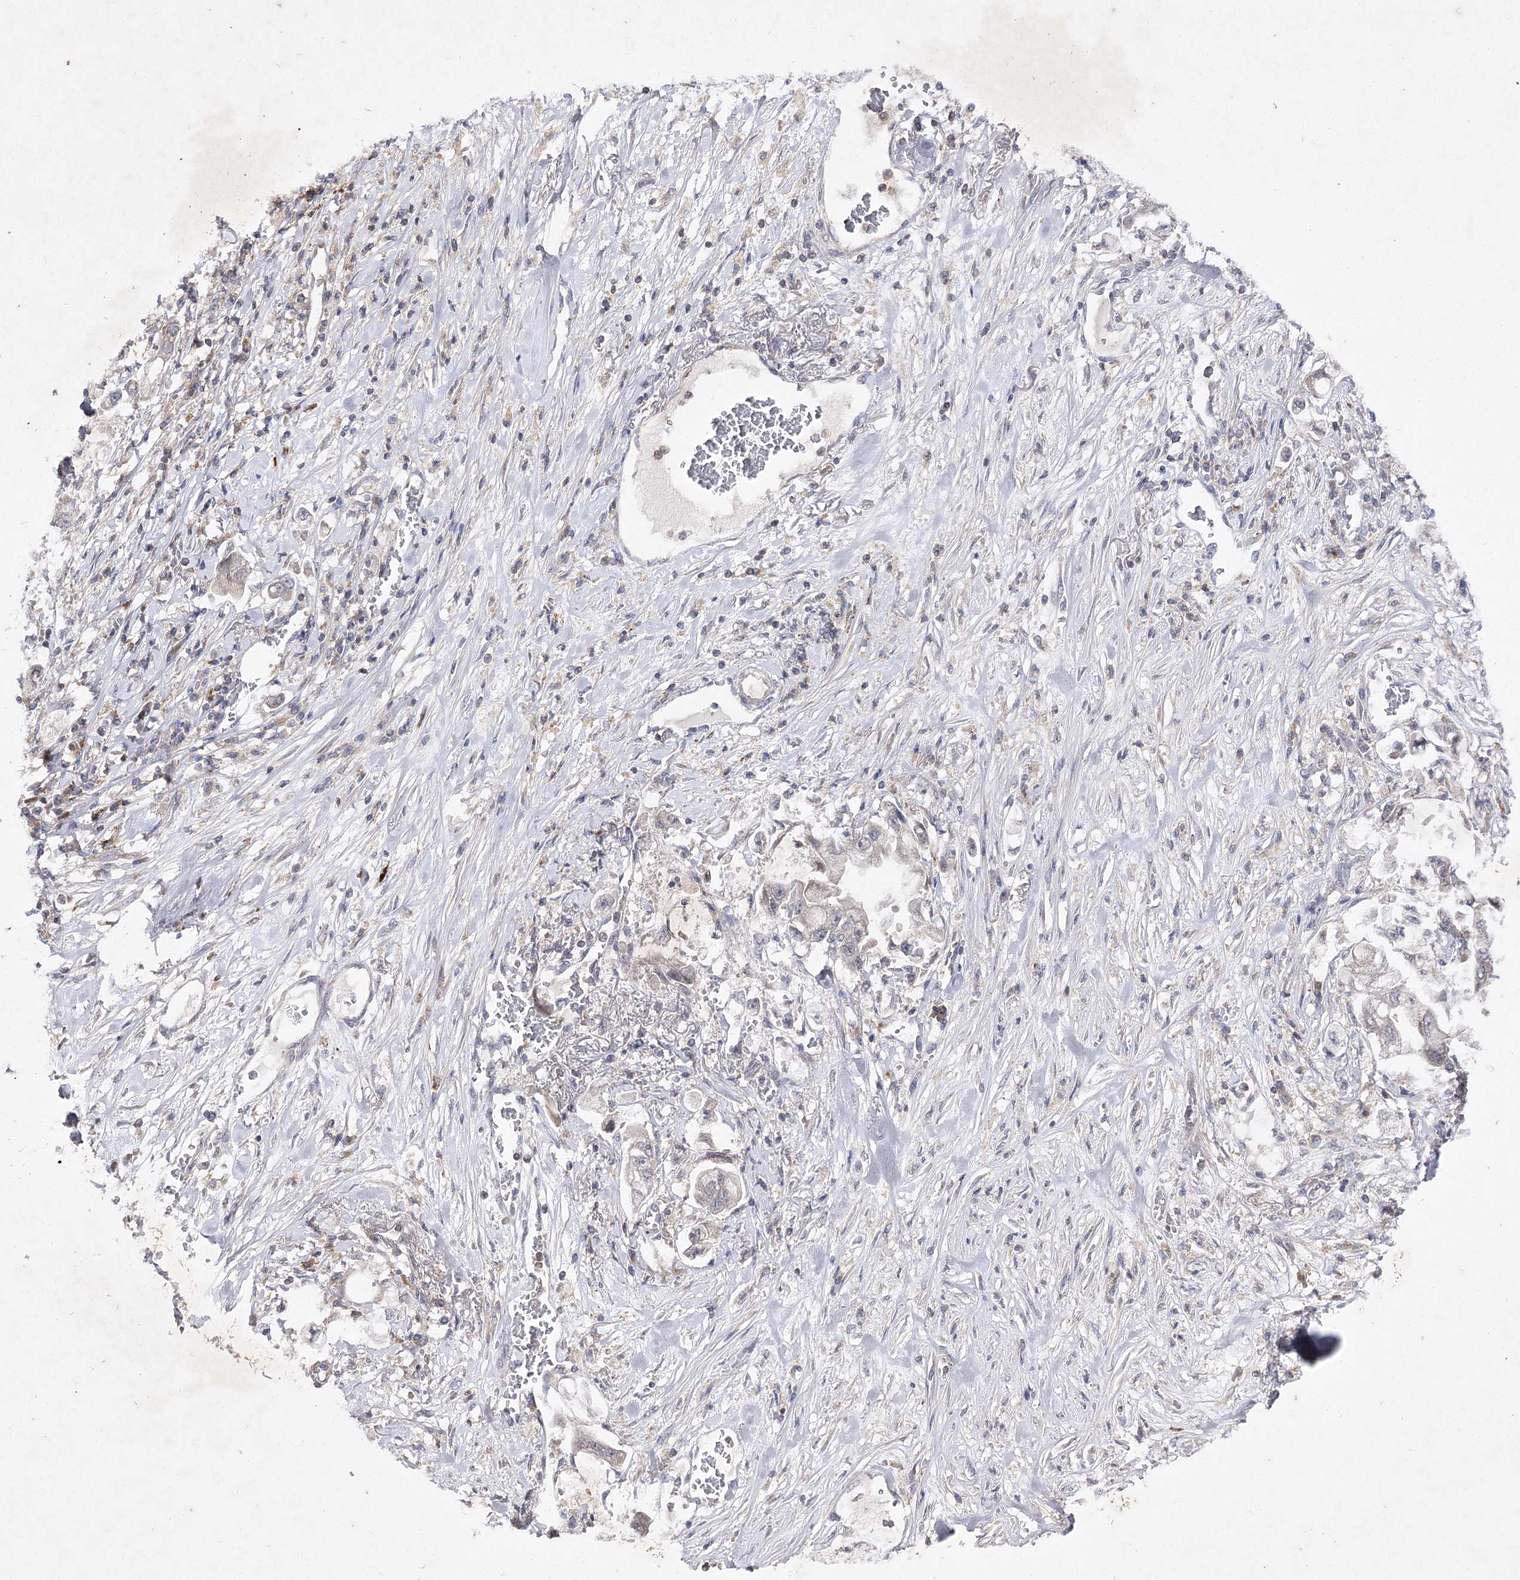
{"staining": {"intensity": "negative", "quantity": "none", "location": "none"}, "tissue": "stomach cancer", "cell_type": "Tumor cells", "image_type": "cancer", "snomed": [{"axis": "morphology", "description": "Adenocarcinoma, NOS"}, {"axis": "topography", "description": "Stomach"}], "caption": "There is no significant staining in tumor cells of stomach cancer. (Stains: DAB (3,3'-diaminobenzidine) immunohistochemistry with hematoxylin counter stain, Microscopy: brightfield microscopy at high magnification).", "gene": "BCR", "patient": {"sex": "male", "age": 62}}